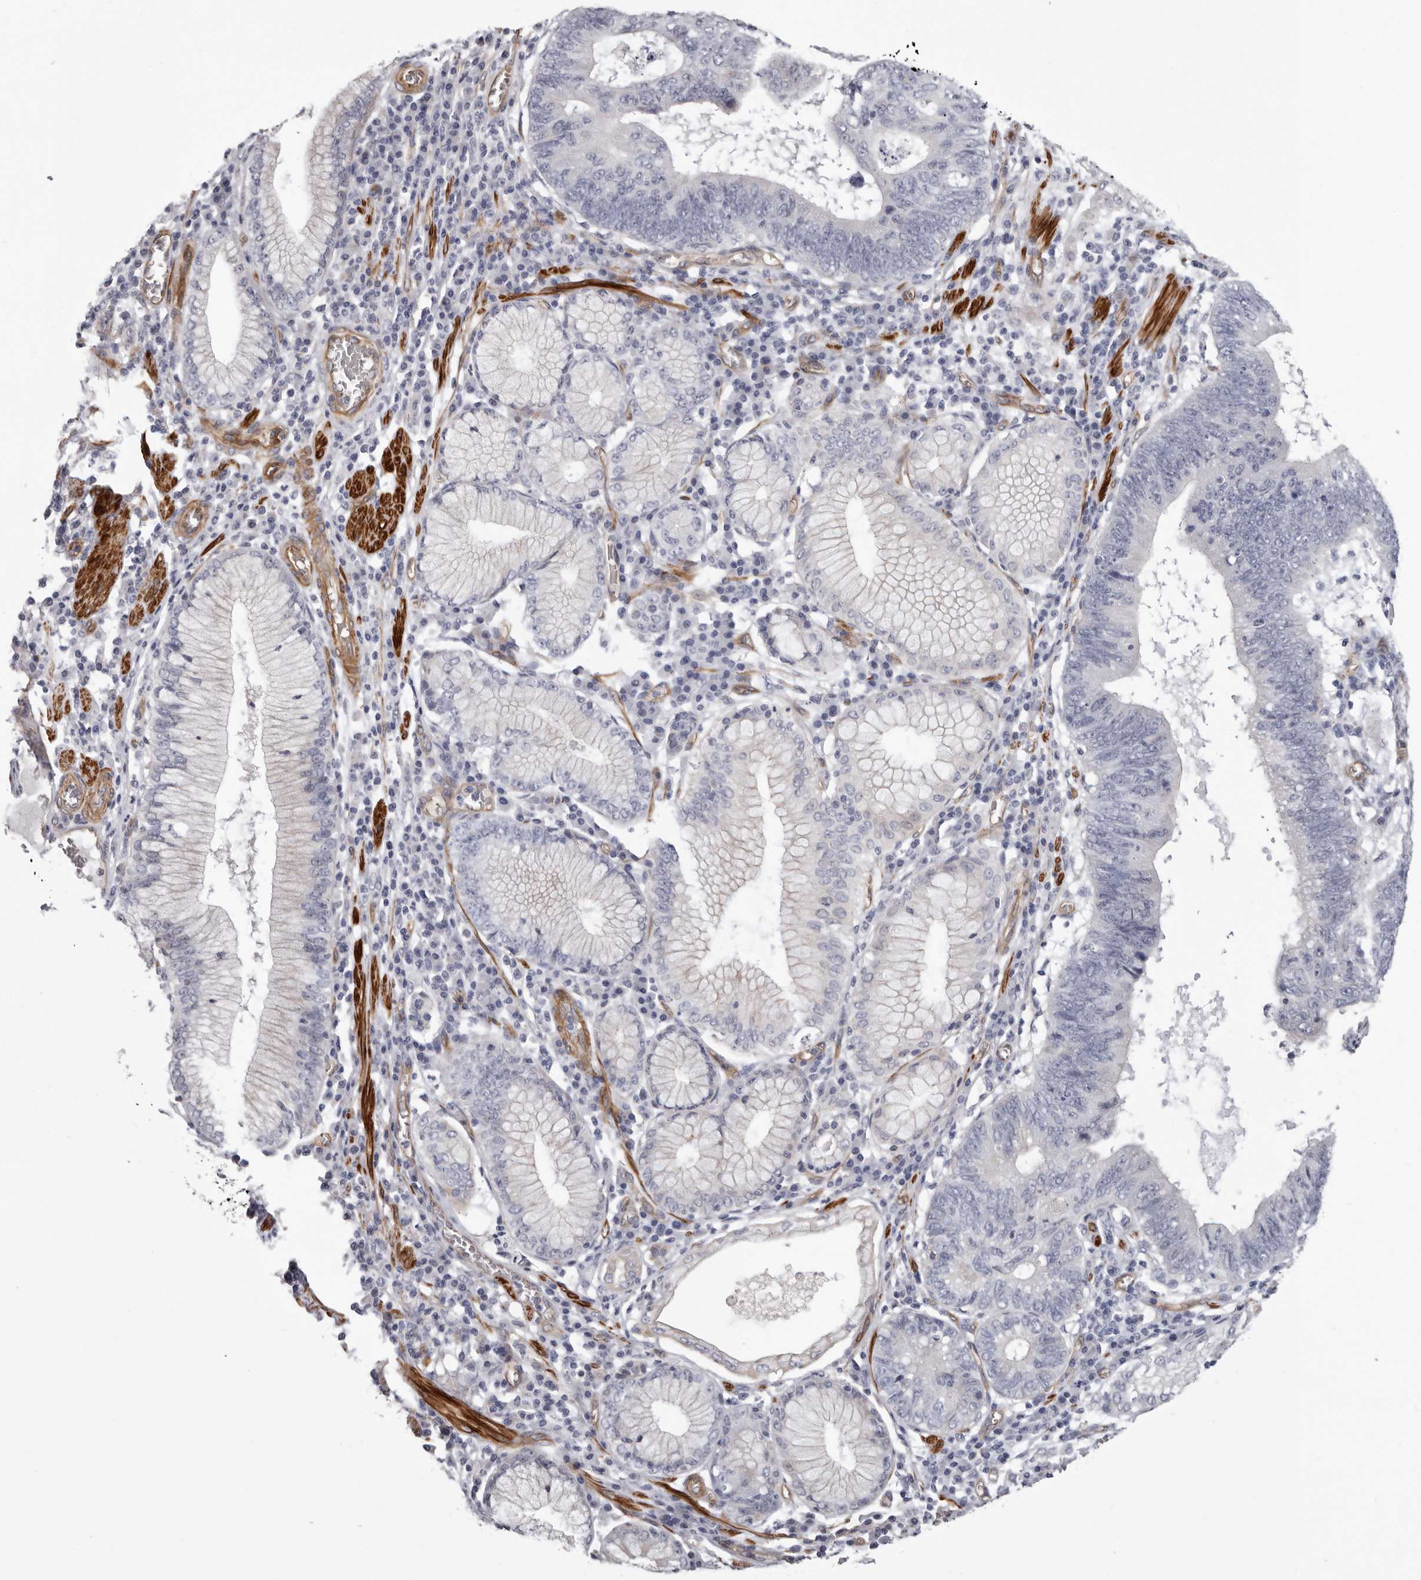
{"staining": {"intensity": "negative", "quantity": "none", "location": "none"}, "tissue": "stomach cancer", "cell_type": "Tumor cells", "image_type": "cancer", "snomed": [{"axis": "morphology", "description": "Adenocarcinoma, NOS"}, {"axis": "topography", "description": "Stomach"}], "caption": "DAB immunohistochemical staining of stomach adenocarcinoma reveals no significant staining in tumor cells. The staining is performed using DAB brown chromogen with nuclei counter-stained in using hematoxylin.", "gene": "ADGRL4", "patient": {"sex": "male", "age": 59}}